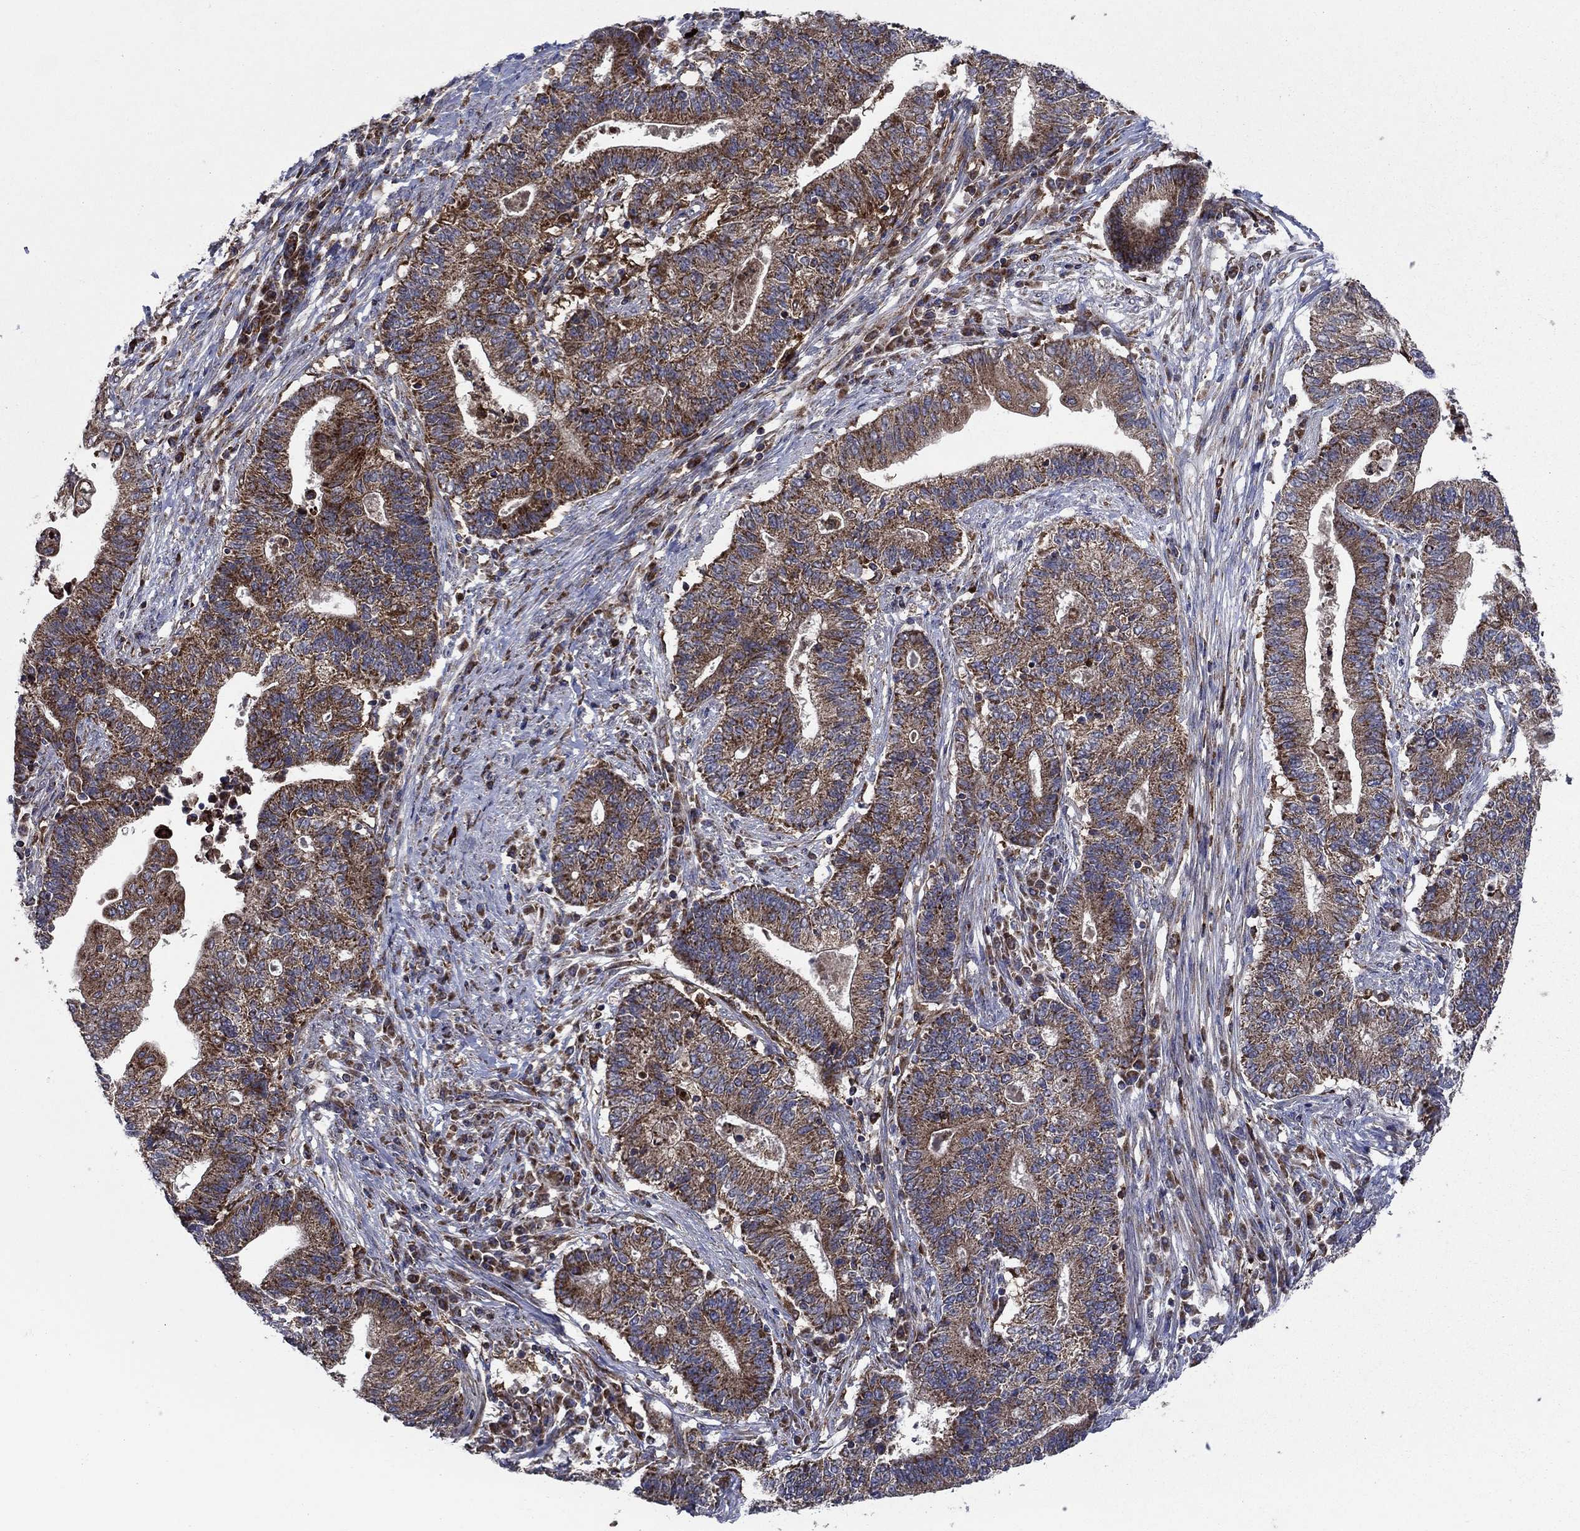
{"staining": {"intensity": "strong", "quantity": "25%-75%", "location": "cytoplasmic/membranous"}, "tissue": "endometrial cancer", "cell_type": "Tumor cells", "image_type": "cancer", "snomed": [{"axis": "morphology", "description": "Adenocarcinoma, NOS"}, {"axis": "topography", "description": "Uterus"}, {"axis": "topography", "description": "Endometrium"}], "caption": "A high-resolution photomicrograph shows immunohistochemistry staining of endometrial adenocarcinoma, which shows strong cytoplasmic/membranous expression in approximately 25%-75% of tumor cells. Using DAB (brown) and hematoxylin (blue) stains, captured at high magnification using brightfield microscopy.", "gene": "RNF19B", "patient": {"sex": "female", "age": 54}}